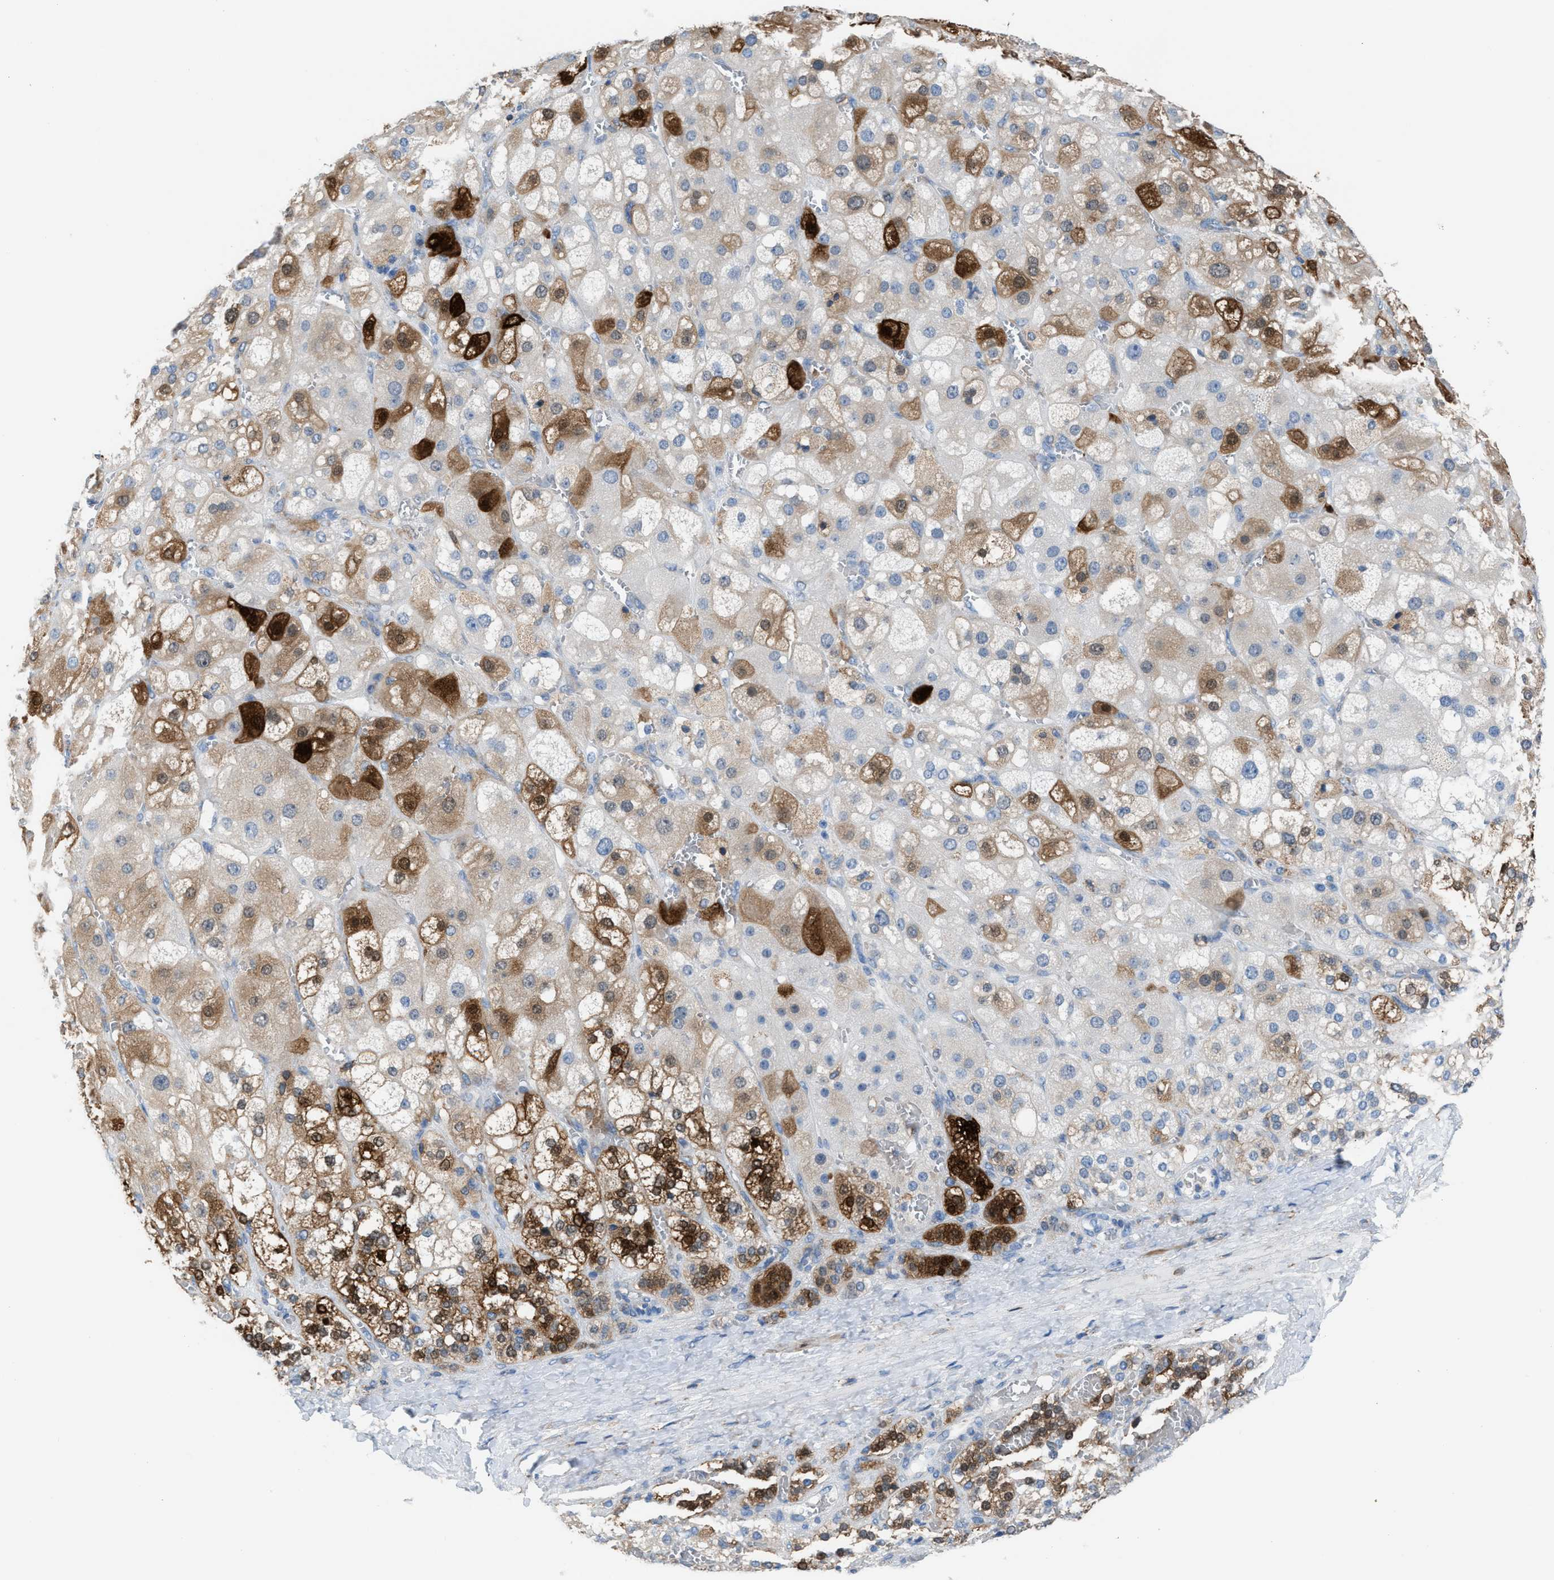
{"staining": {"intensity": "strong", "quantity": "<25%", "location": "cytoplasmic/membranous"}, "tissue": "adrenal gland", "cell_type": "Glandular cells", "image_type": "normal", "snomed": [{"axis": "morphology", "description": "Normal tissue, NOS"}, {"axis": "topography", "description": "Adrenal gland"}], "caption": "A high-resolution histopathology image shows immunohistochemistry (IHC) staining of unremarkable adrenal gland, which shows strong cytoplasmic/membranous staining in approximately <25% of glandular cells.", "gene": "CA3", "patient": {"sex": "female", "age": 47}}